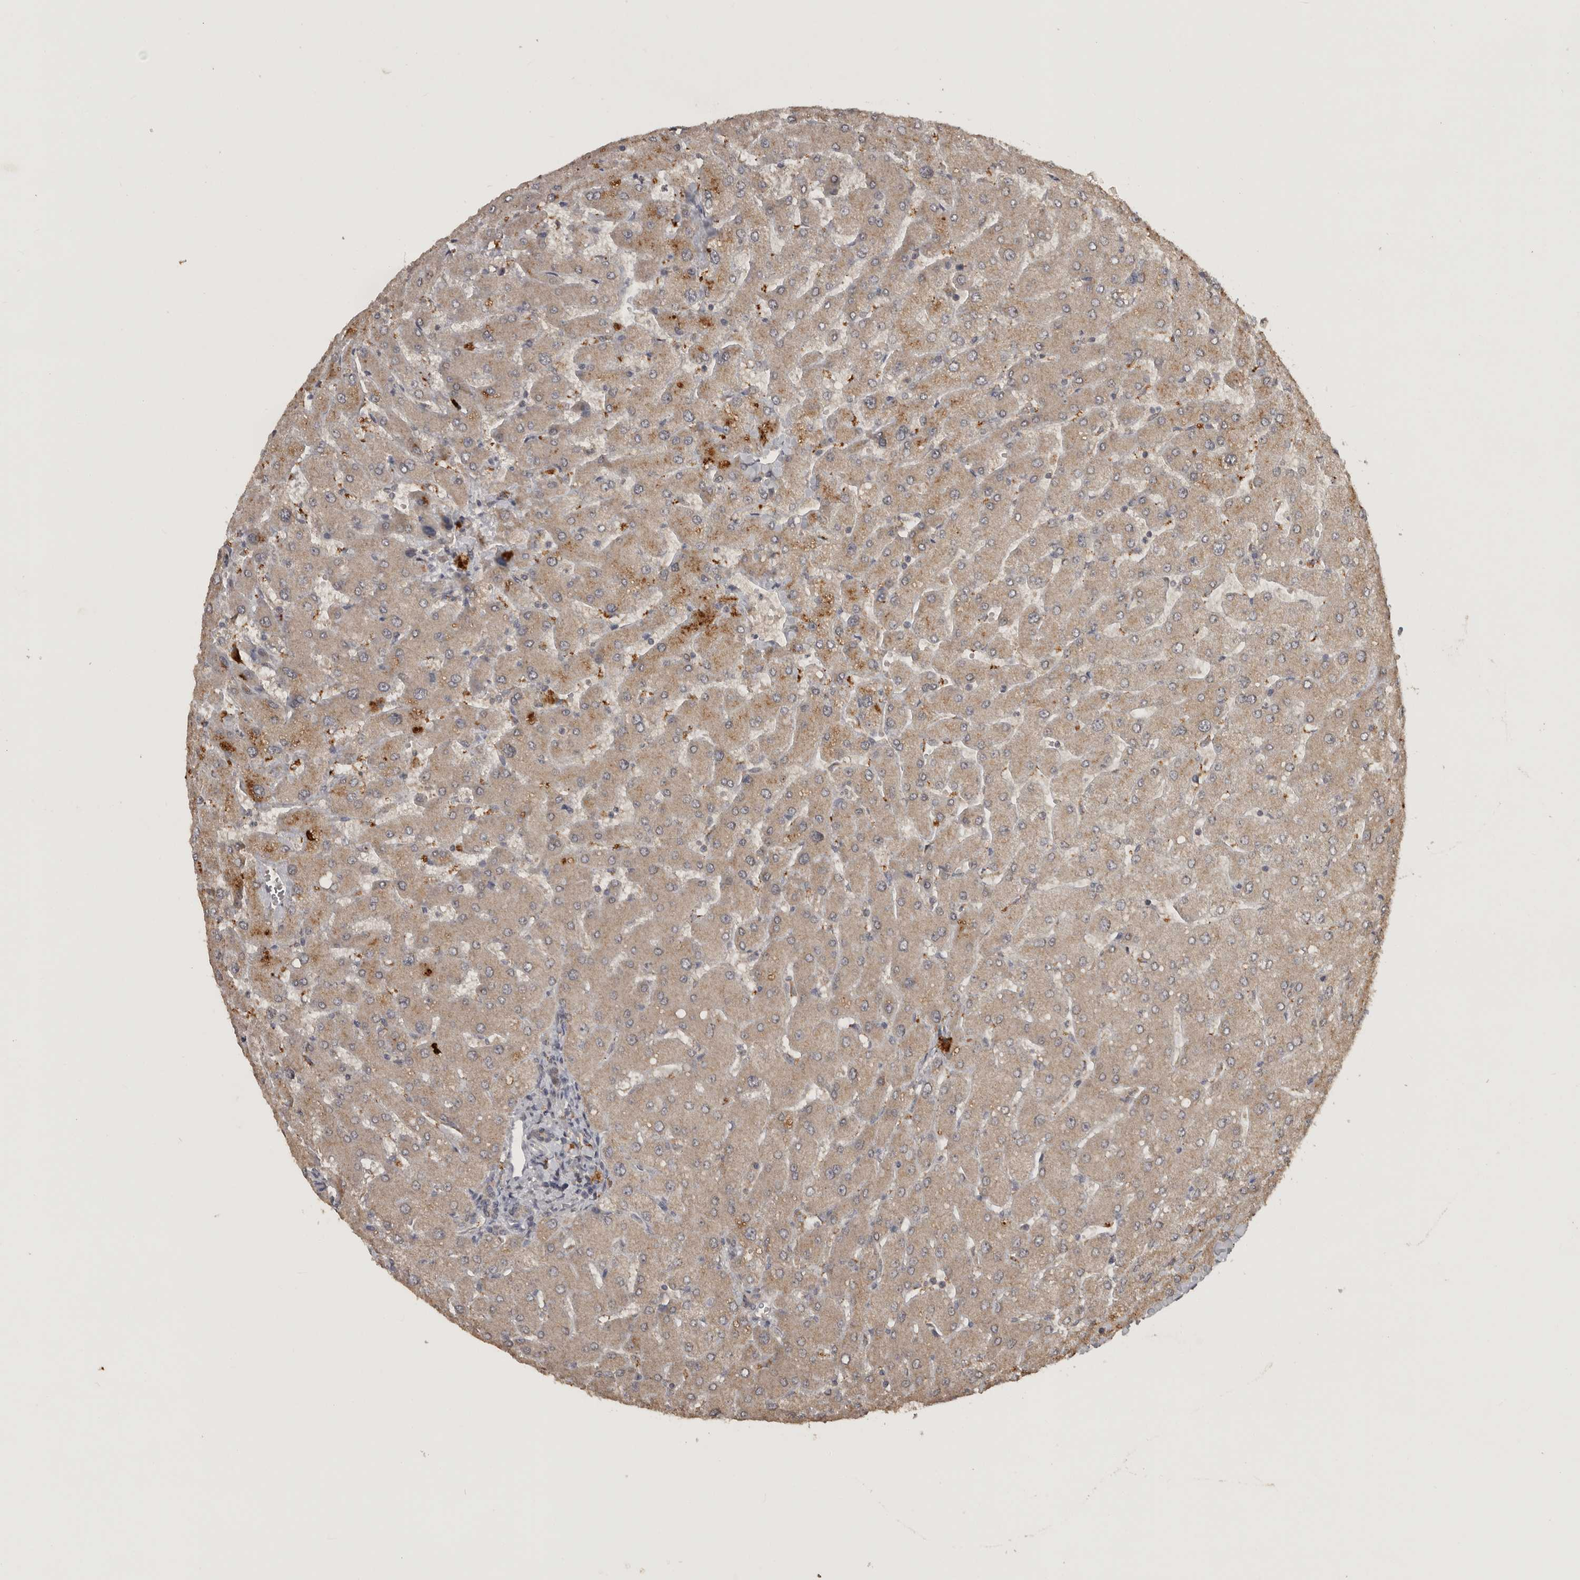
{"staining": {"intensity": "weak", "quantity": ">75%", "location": "cytoplasmic/membranous"}, "tissue": "liver", "cell_type": "Cholangiocytes", "image_type": "normal", "snomed": [{"axis": "morphology", "description": "Normal tissue, NOS"}, {"axis": "topography", "description": "Liver"}], "caption": "Immunohistochemistry staining of normal liver, which reveals low levels of weak cytoplasmic/membranous expression in about >75% of cholangiocytes indicating weak cytoplasmic/membranous protein expression. The staining was performed using DAB (3,3'-diaminobenzidine) (brown) for protein detection and nuclei were counterstained in hematoxylin (blue).", "gene": "ADAMTS4", "patient": {"sex": "male", "age": 55}}